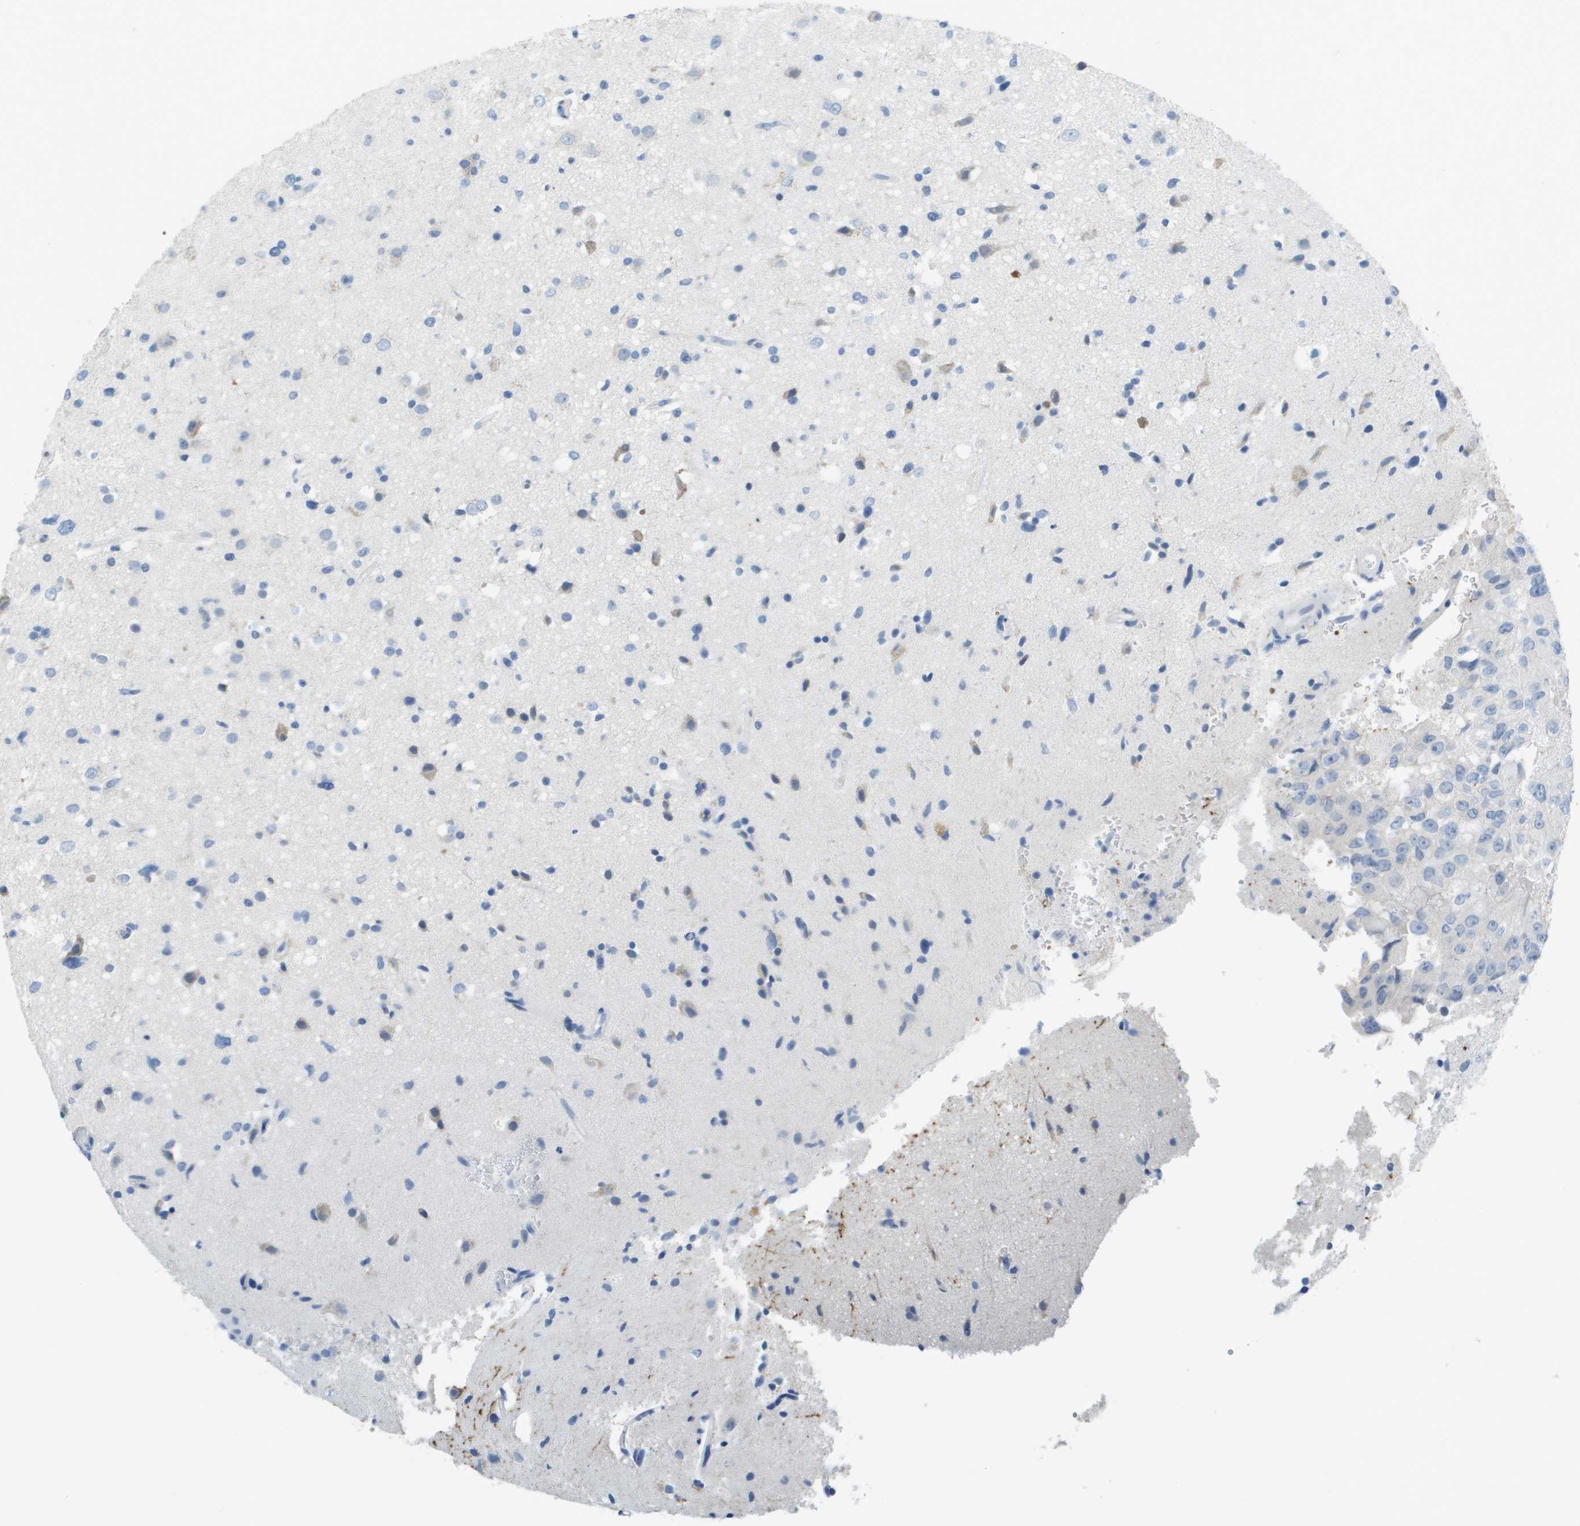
{"staining": {"intensity": "negative", "quantity": "none", "location": "none"}, "tissue": "glioma", "cell_type": "Tumor cells", "image_type": "cancer", "snomed": [{"axis": "morphology", "description": "Glioma, malignant, High grade"}, {"axis": "topography", "description": "Brain"}], "caption": "A high-resolution image shows IHC staining of glioma, which shows no significant staining in tumor cells.", "gene": "PTGDR2", "patient": {"sex": "male", "age": 33}}